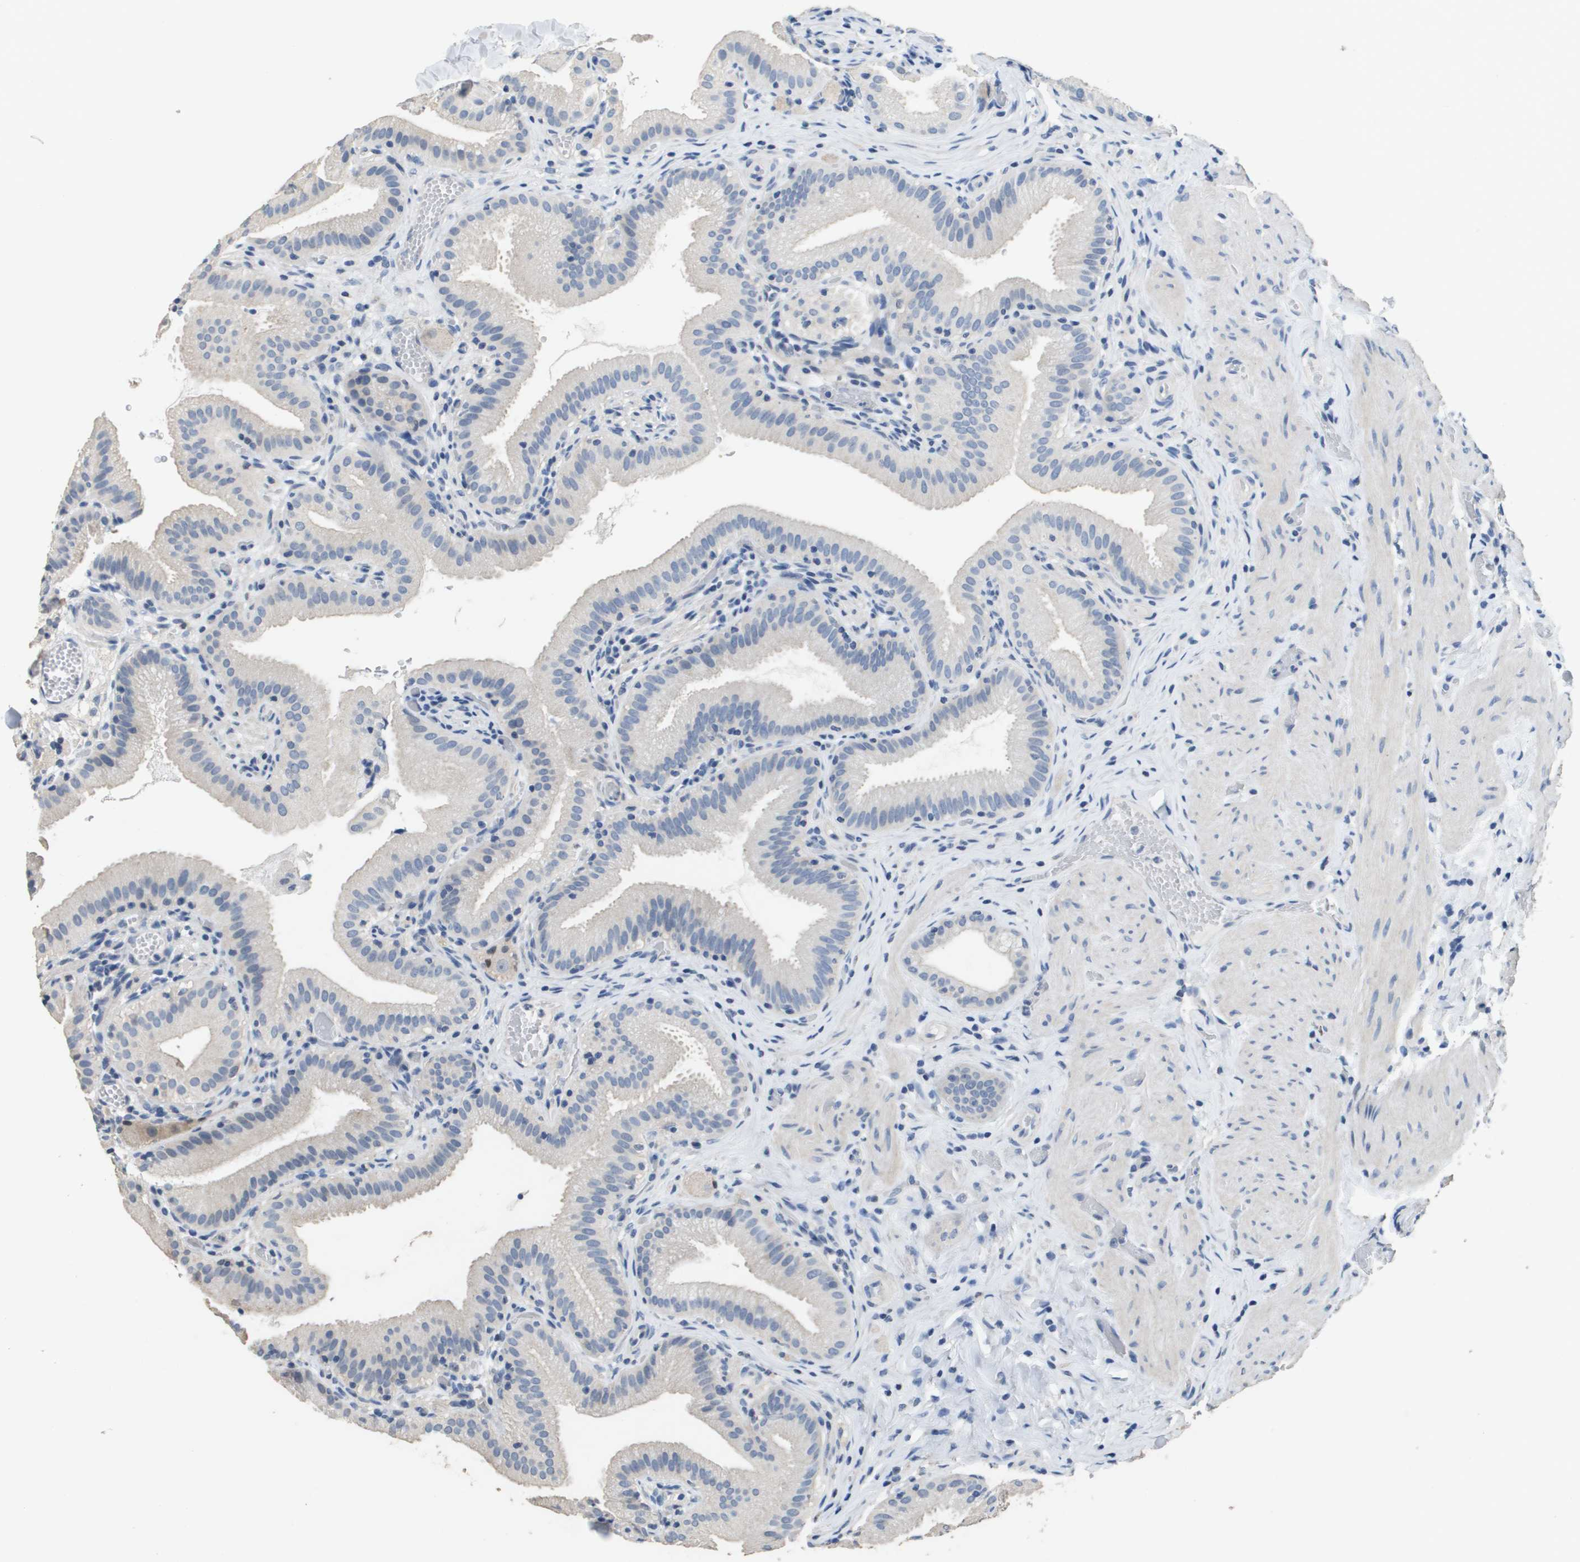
{"staining": {"intensity": "weak", "quantity": "<25%", "location": "cytoplasmic/membranous"}, "tissue": "gallbladder", "cell_type": "Glandular cells", "image_type": "normal", "snomed": [{"axis": "morphology", "description": "Normal tissue, NOS"}, {"axis": "topography", "description": "Gallbladder"}], "caption": "IHC micrograph of normal gallbladder stained for a protein (brown), which demonstrates no staining in glandular cells.", "gene": "MT3", "patient": {"sex": "male", "age": 54}}